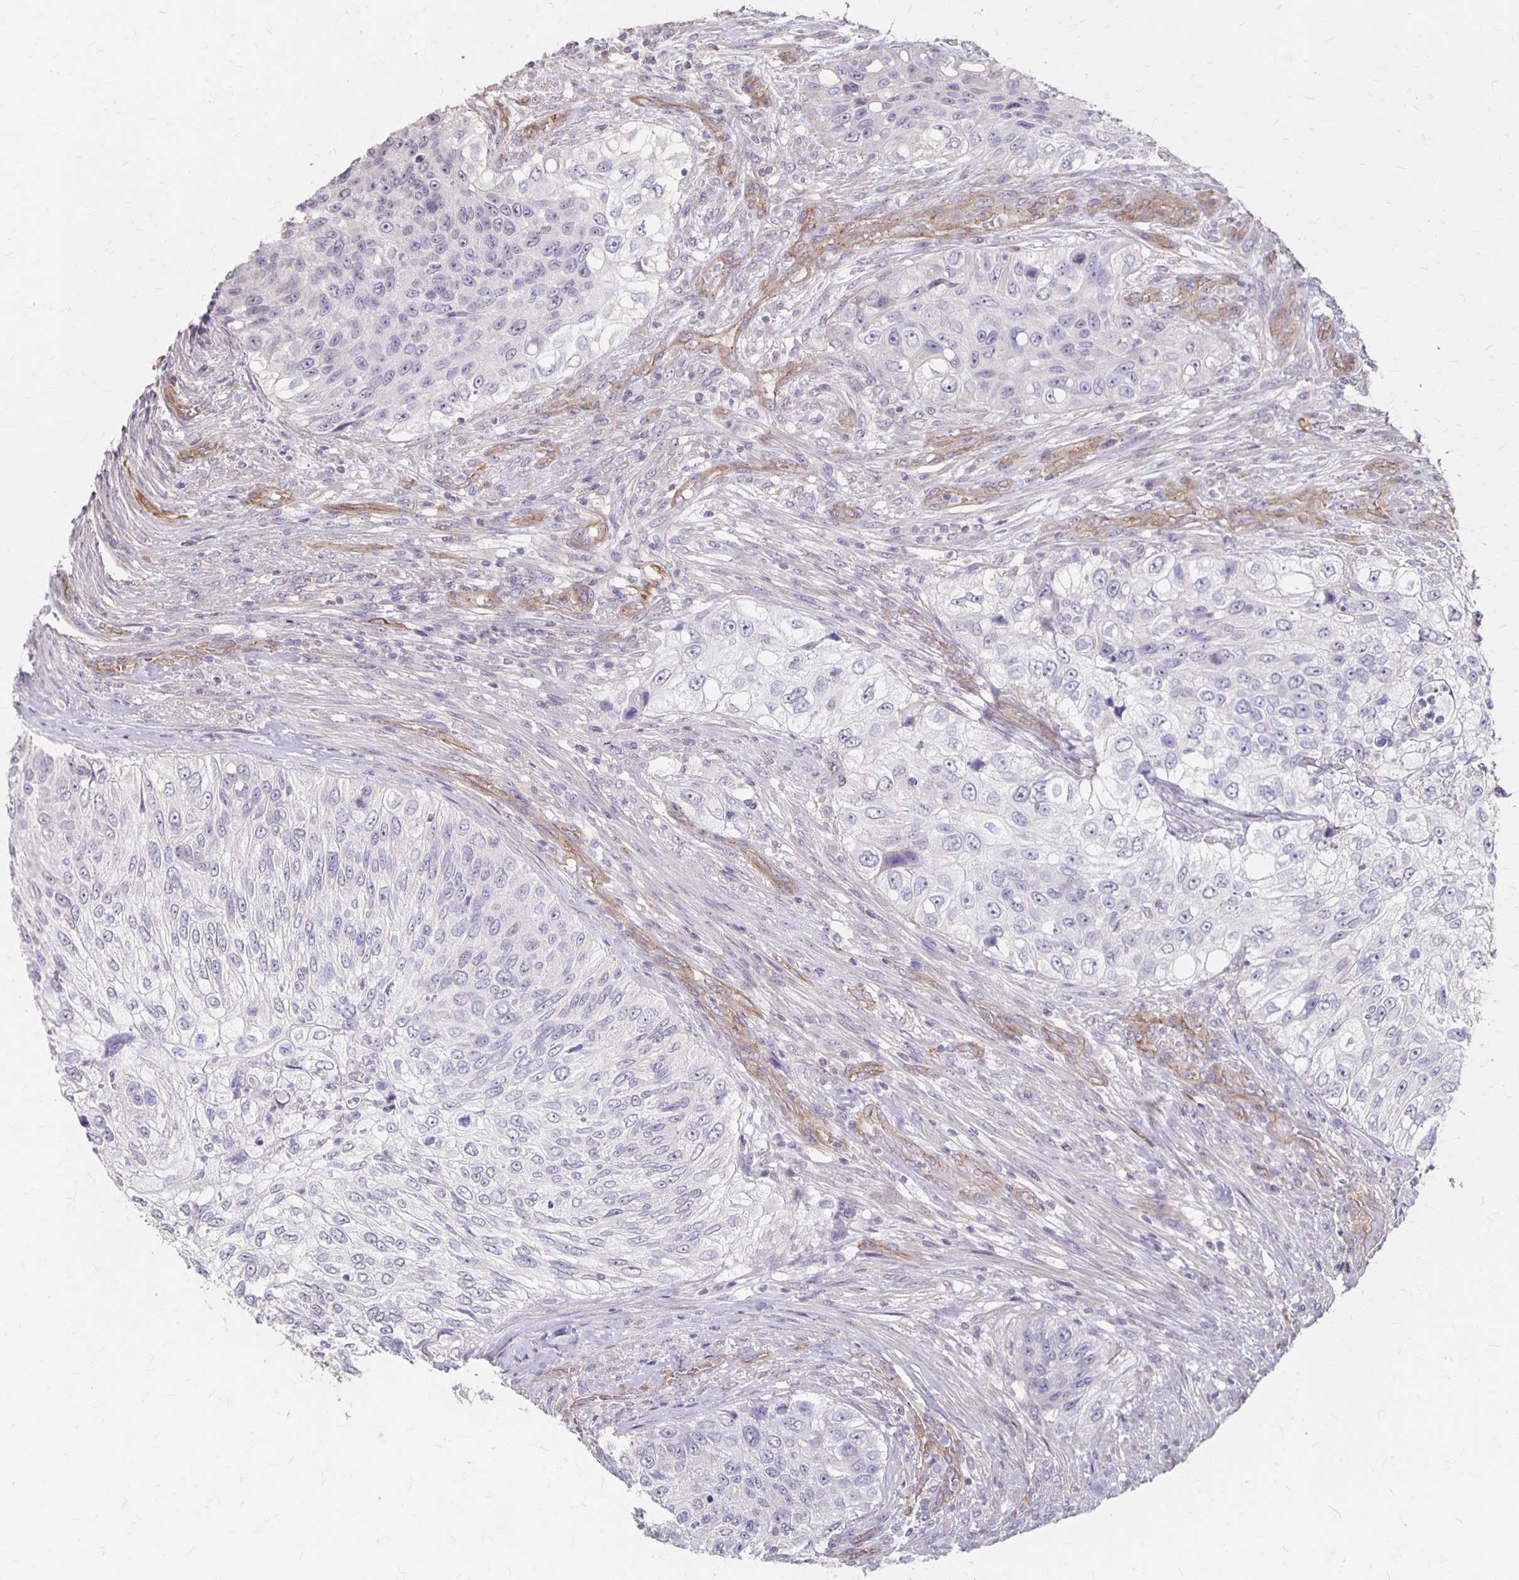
{"staining": {"intensity": "negative", "quantity": "none", "location": "none"}, "tissue": "urothelial cancer", "cell_type": "Tumor cells", "image_type": "cancer", "snomed": [{"axis": "morphology", "description": "Urothelial carcinoma, High grade"}, {"axis": "topography", "description": "Urinary bladder"}], "caption": "Protein analysis of urothelial cancer displays no significant expression in tumor cells.", "gene": "PPP1R3E", "patient": {"sex": "female", "age": 60}}